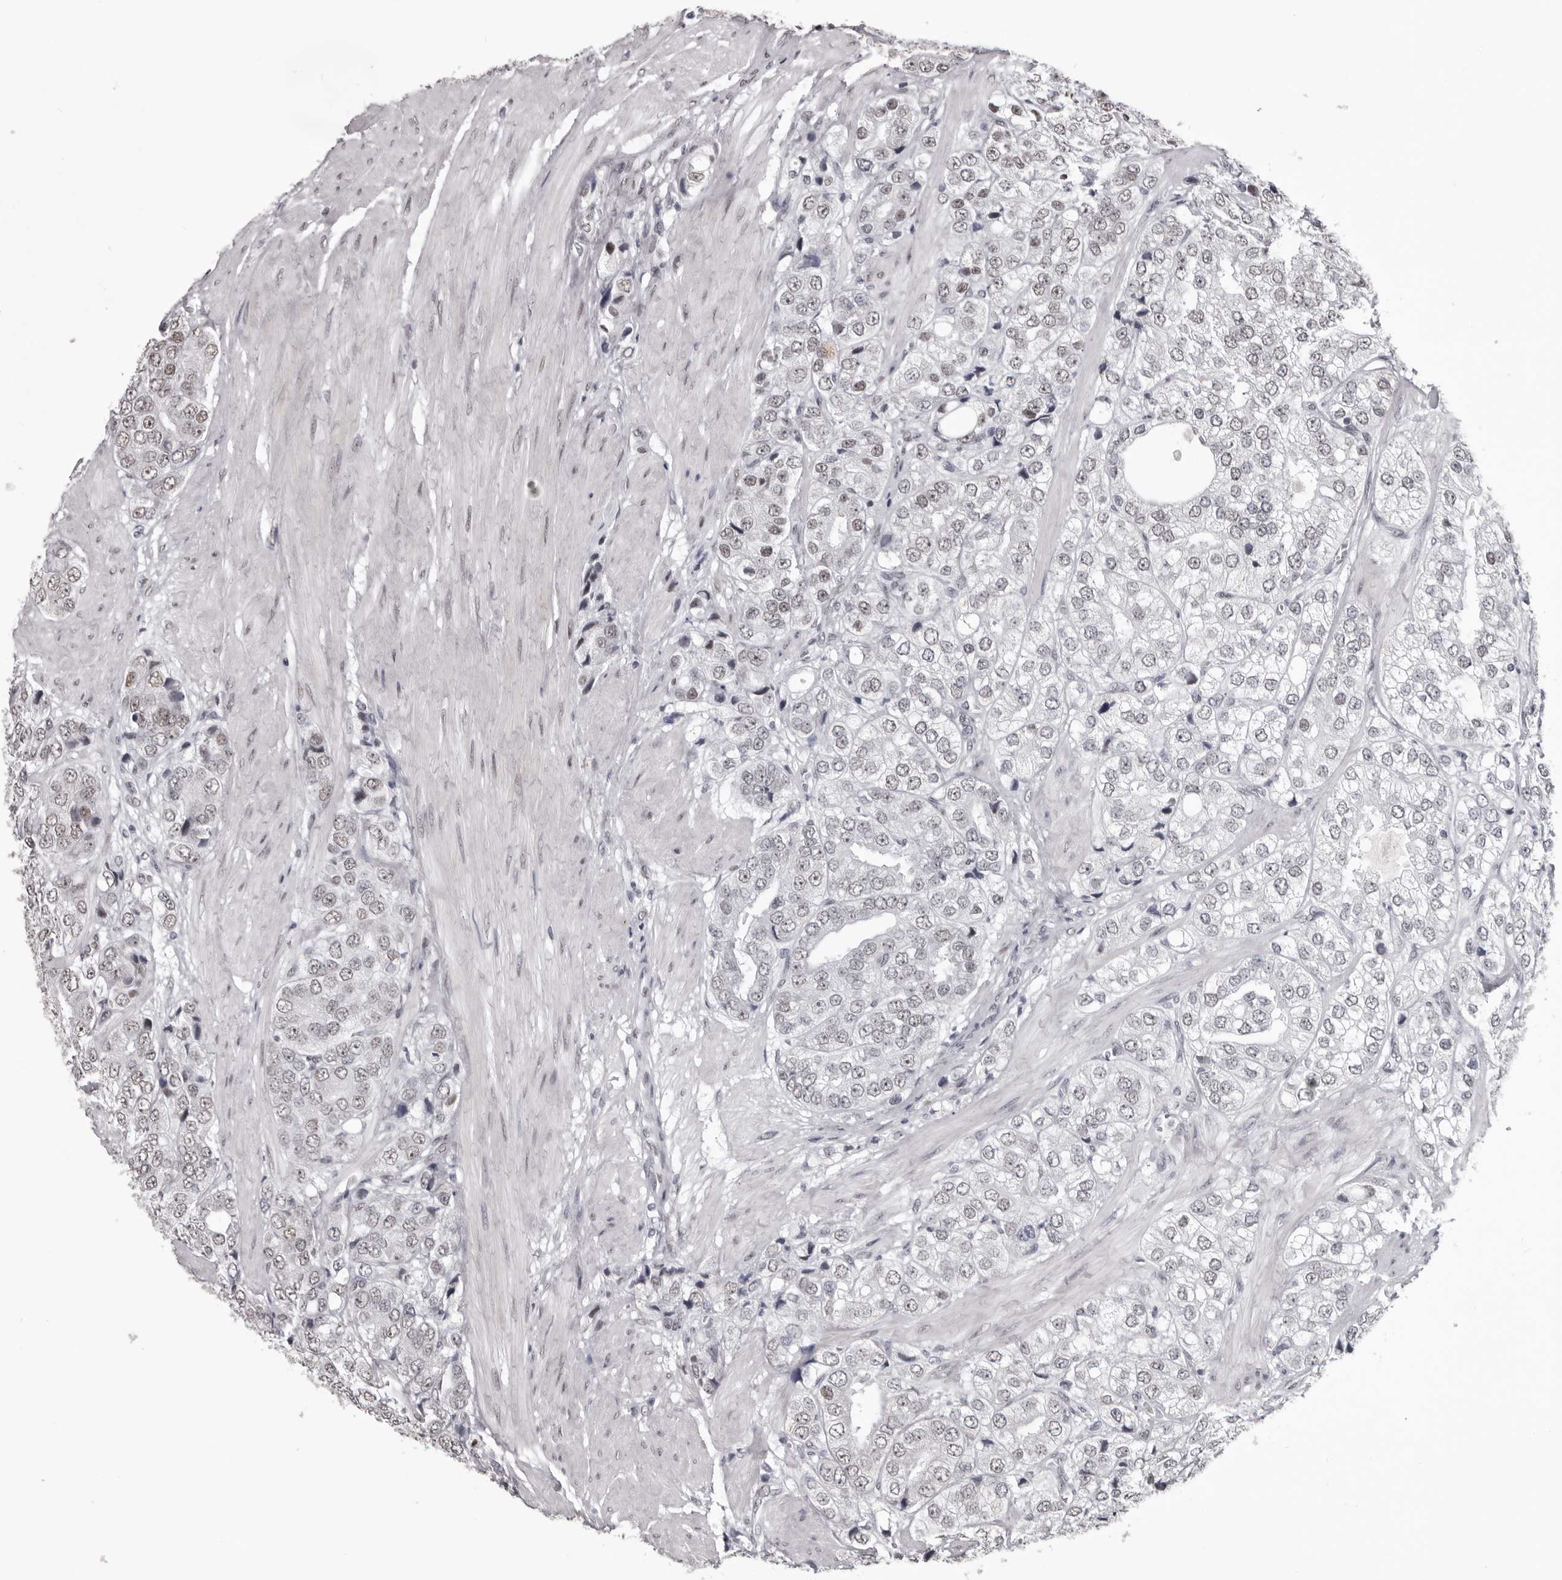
{"staining": {"intensity": "weak", "quantity": "<25%", "location": "nuclear"}, "tissue": "prostate cancer", "cell_type": "Tumor cells", "image_type": "cancer", "snomed": [{"axis": "morphology", "description": "Adenocarcinoma, High grade"}, {"axis": "topography", "description": "Prostate"}], "caption": "IHC photomicrograph of neoplastic tissue: human high-grade adenocarcinoma (prostate) stained with DAB (3,3'-diaminobenzidine) demonstrates no significant protein expression in tumor cells.", "gene": "NUMA1", "patient": {"sex": "male", "age": 50}}